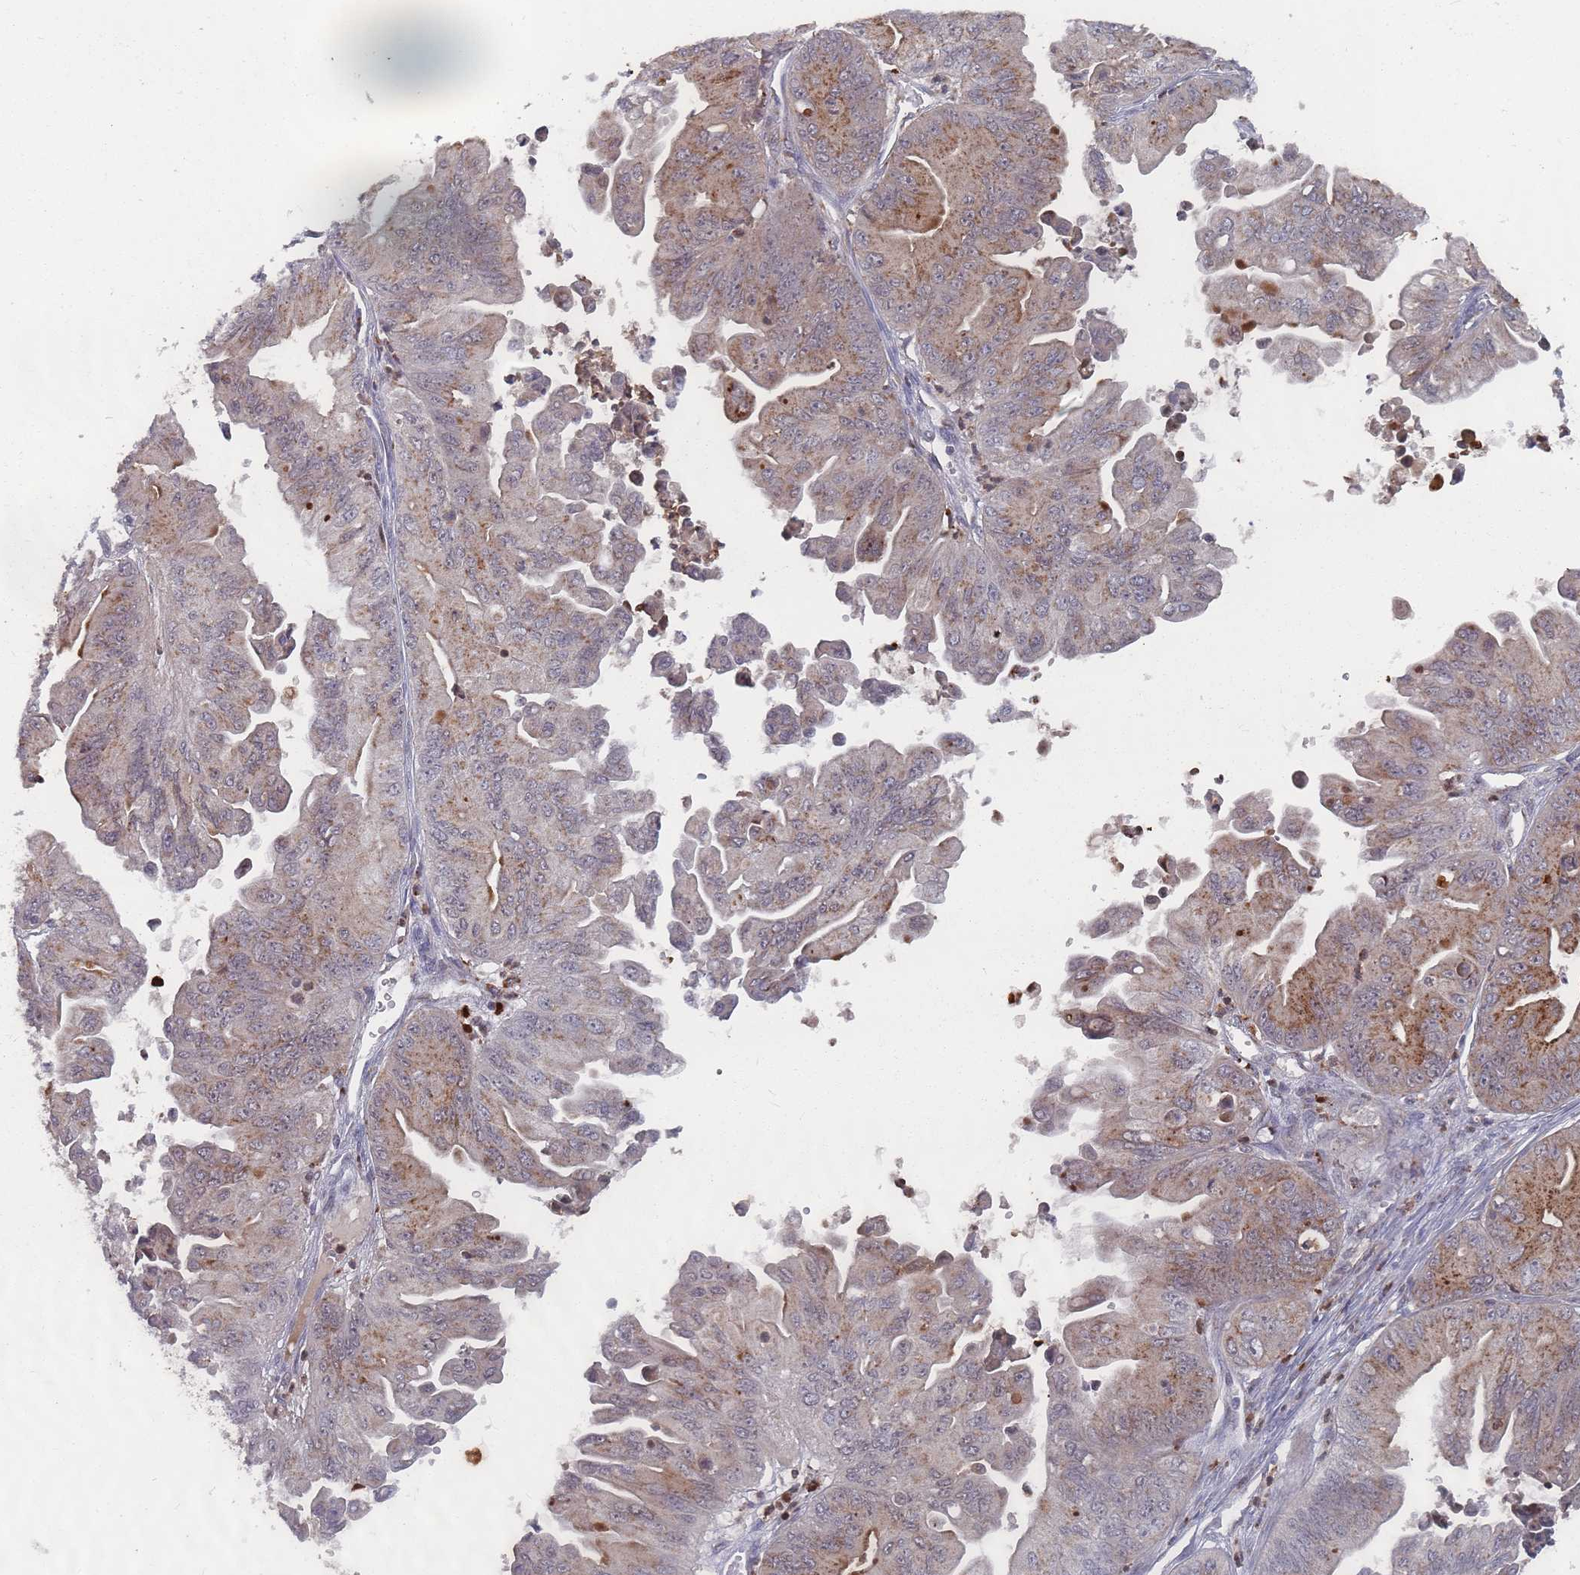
{"staining": {"intensity": "moderate", "quantity": ">75%", "location": "cytoplasmic/membranous"}, "tissue": "ovarian cancer", "cell_type": "Tumor cells", "image_type": "cancer", "snomed": [{"axis": "morphology", "description": "Cystadenocarcinoma, mucinous, NOS"}, {"axis": "topography", "description": "Ovary"}], "caption": "Protein analysis of ovarian cancer (mucinous cystadenocarcinoma) tissue displays moderate cytoplasmic/membranous staining in approximately >75% of tumor cells.", "gene": "FMO4", "patient": {"sex": "female", "age": 71}}